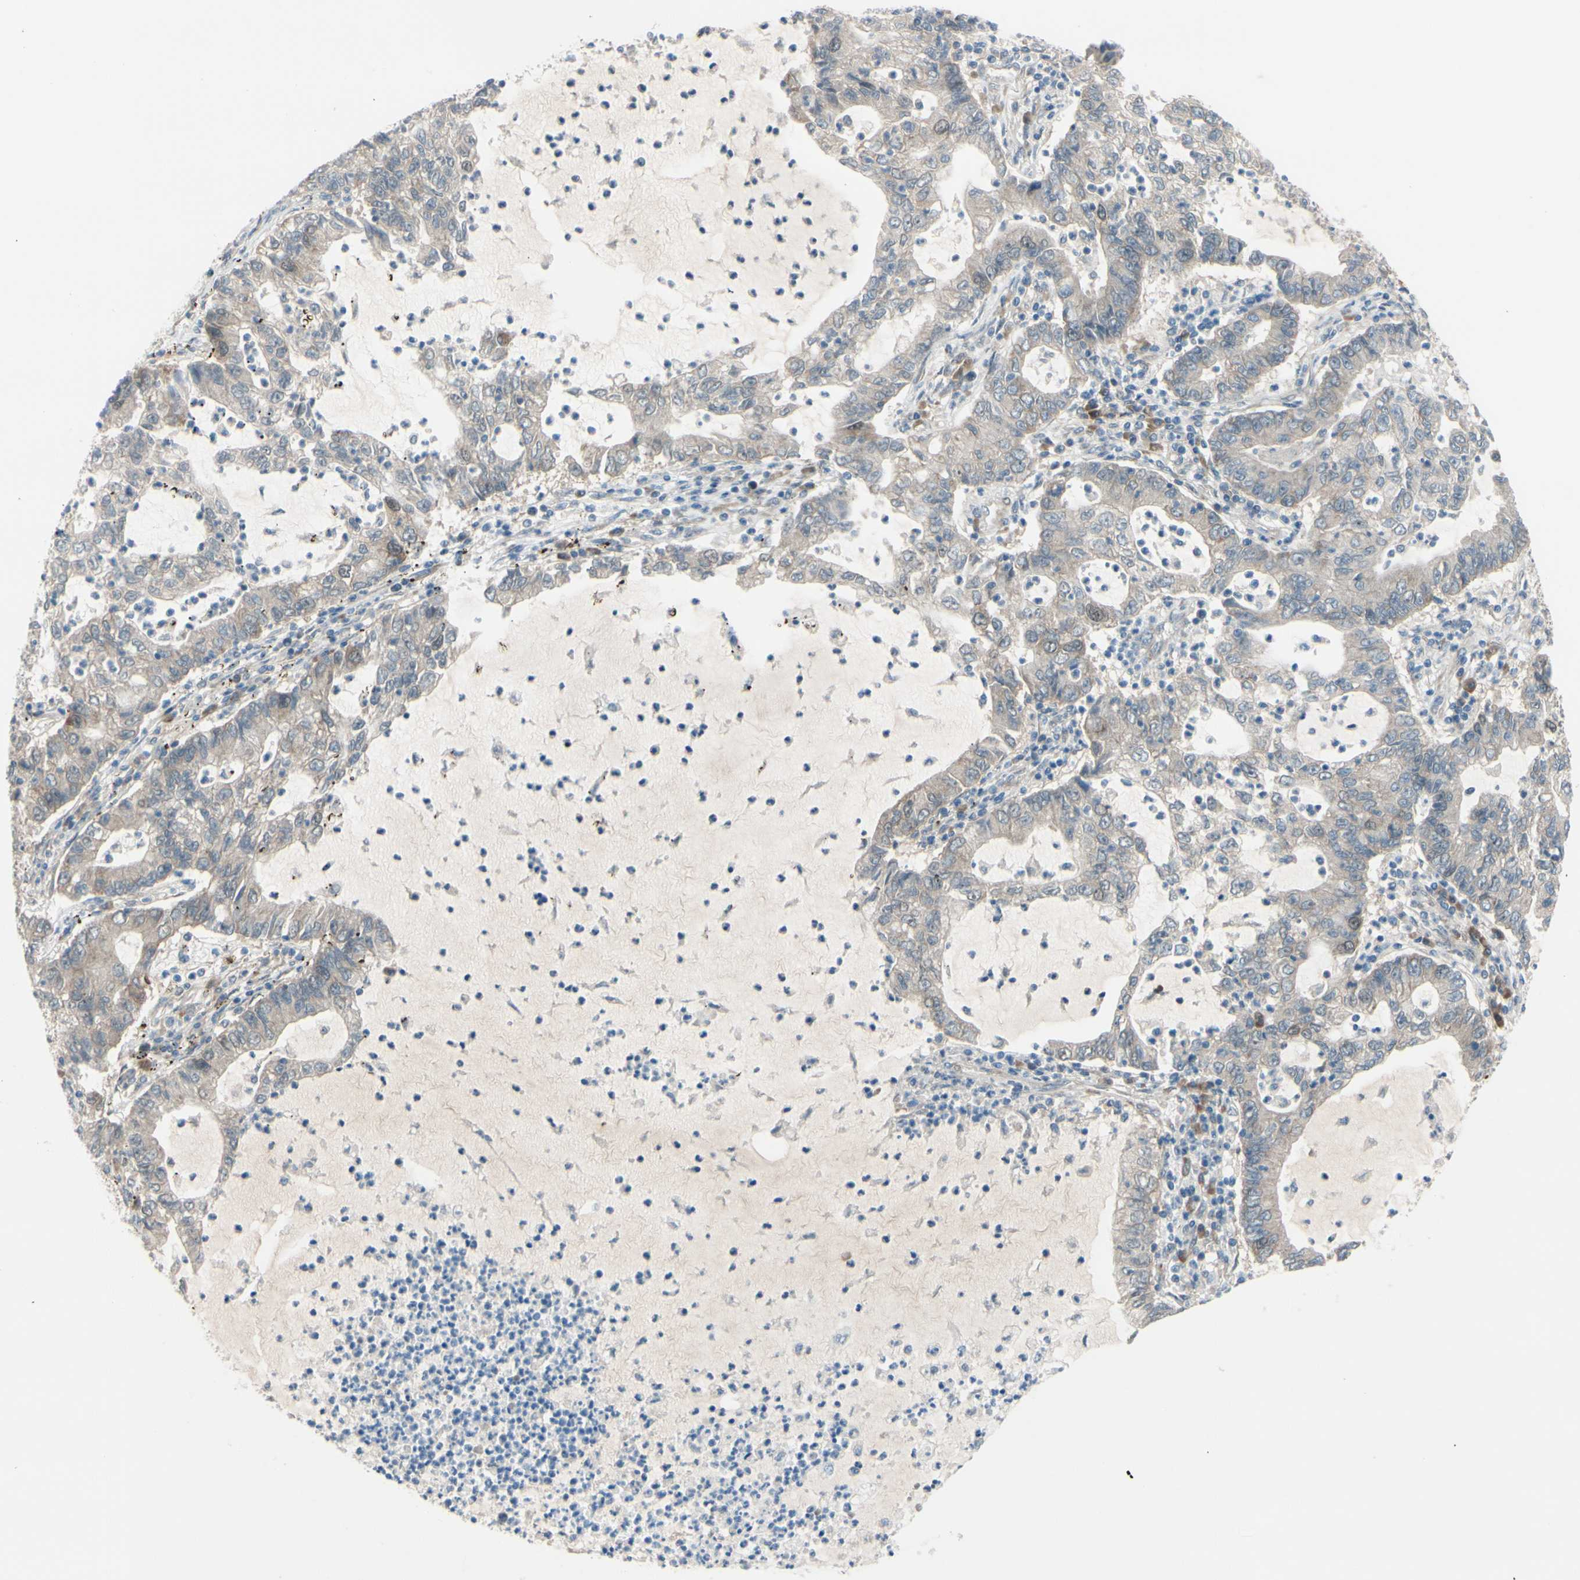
{"staining": {"intensity": "weak", "quantity": "25%-75%", "location": "cytoplasmic/membranous"}, "tissue": "lung cancer", "cell_type": "Tumor cells", "image_type": "cancer", "snomed": [{"axis": "morphology", "description": "Adenocarcinoma, NOS"}, {"axis": "topography", "description": "Lung"}], "caption": "IHC image of human lung cancer stained for a protein (brown), which reveals low levels of weak cytoplasmic/membranous positivity in about 25%-75% of tumor cells.", "gene": "PTTG1", "patient": {"sex": "female", "age": 51}}